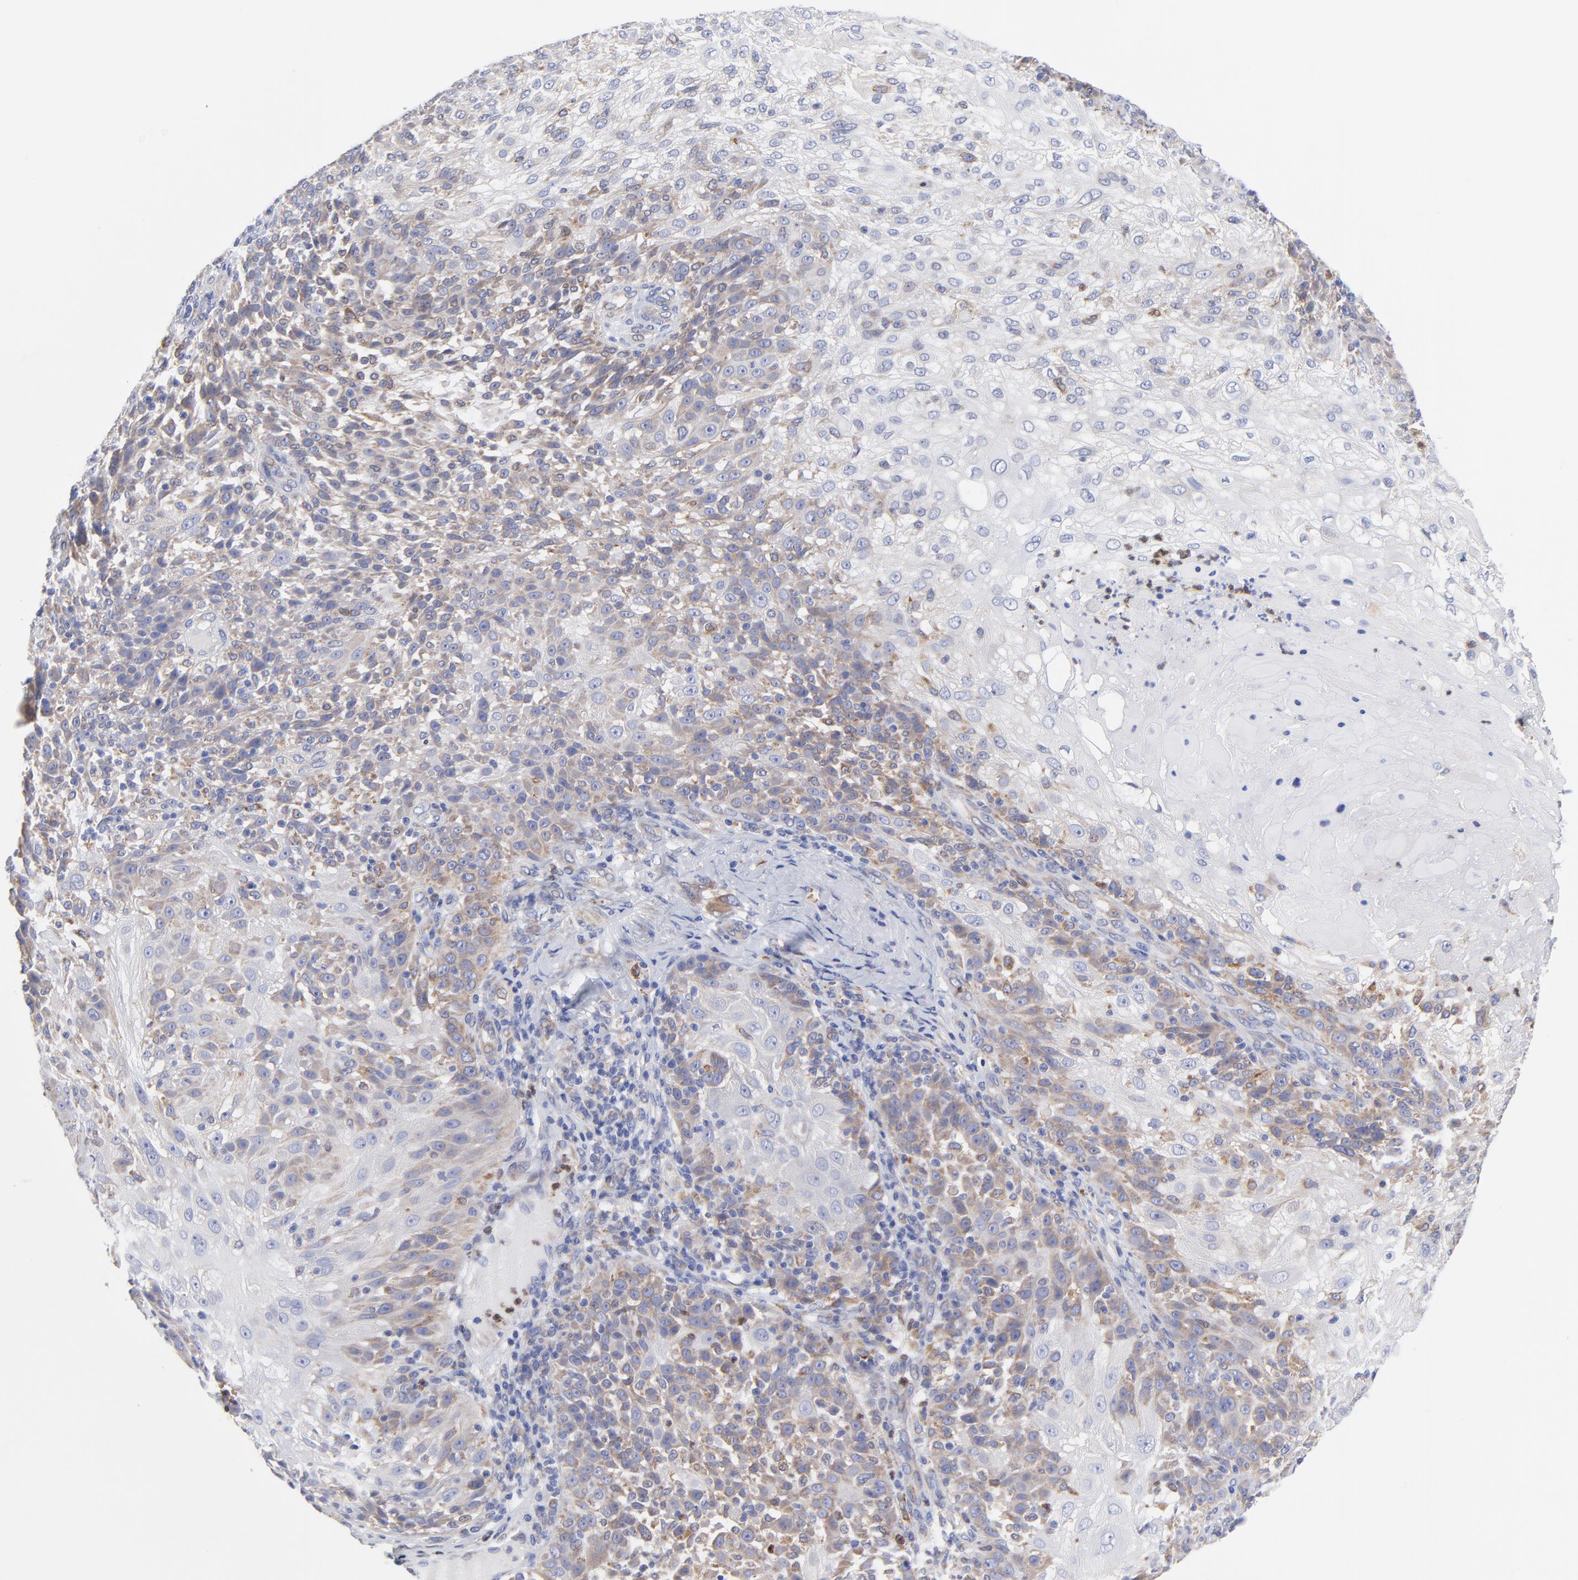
{"staining": {"intensity": "moderate", "quantity": "25%-75%", "location": "cytoplasmic/membranous"}, "tissue": "skin cancer", "cell_type": "Tumor cells", "image_type": "cancer", "snomed": [{"axis": "morphology", "description": "Normal tissue, NOS"}, {"axis": "morphology", "description": "Squamous cell carcinoma, NOS"}, {"axis": "topography", "description": "Skin"}], "caption": "IHC photomicrograph of neoplastic tissue: squamous cell carcinoma (skin) stained using immunohistochemistry reveals medium levels of moderate protein expression localized specifically in the cytoplasmic/membranous of tumor cells, appearing as a cytoplasmic/membranous brown color.", "gene": "MOSPD2", "patient": {"sex": "female", "age": 83}}